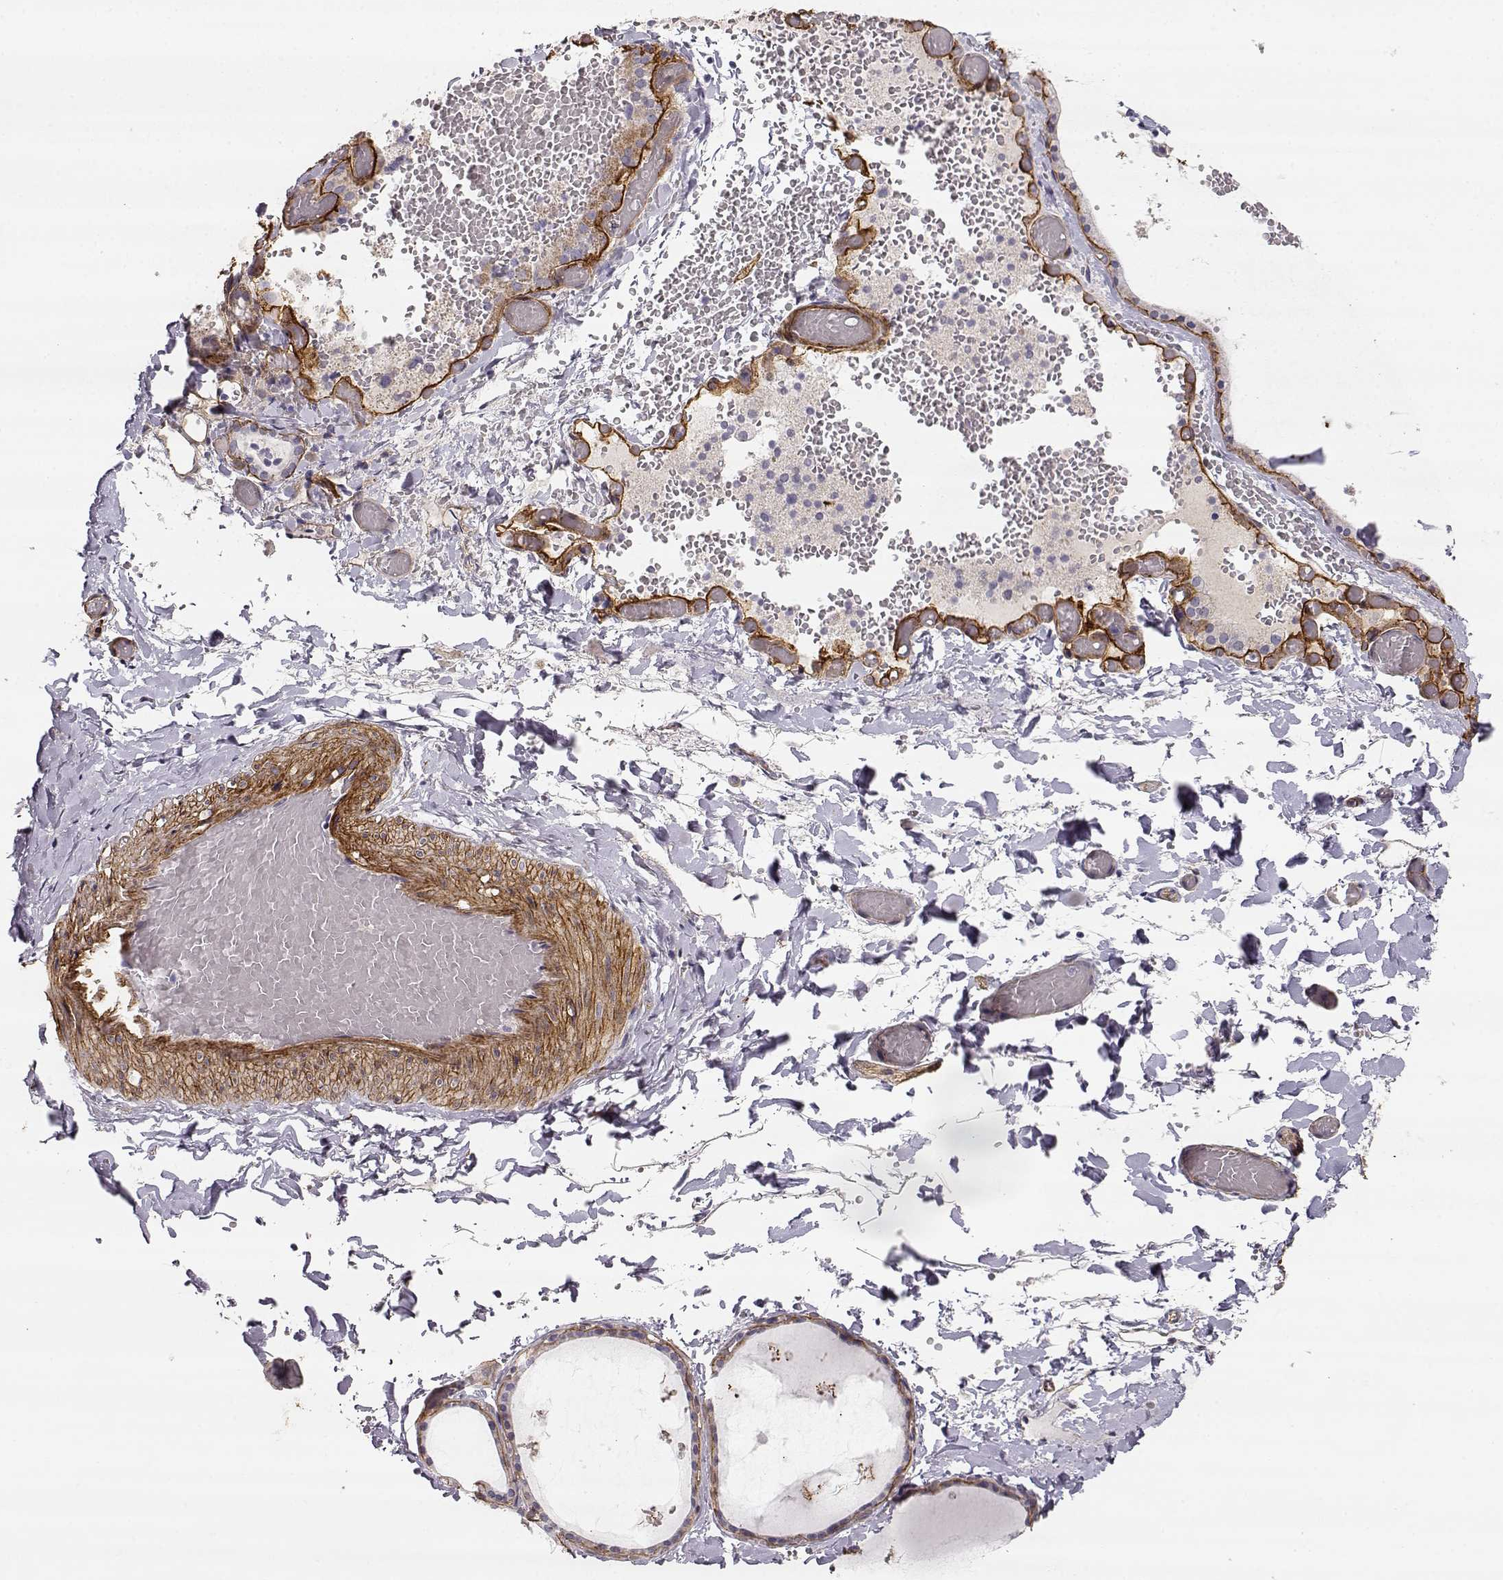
{"staining": {"intensity": "negative", "quantity": "none", "location": "none"}, "tissue": "thyroid gland", "cell_type": "Glandular cells", "image_type": "normal", "snomed": [{"axis": "morphology", "description": "Normal tissue, NOS"}, {"axis": "topography", "description": "Thyroid gland"}], "caption": "Immunohistochemistry histopathology image of unremarkable thyroid gland: thyroid gland stained with DAB exhibits no significant protein positivity in glandular cells.", "gene": "LAMC1", "patient": {"sex": "female", "age": 56}}